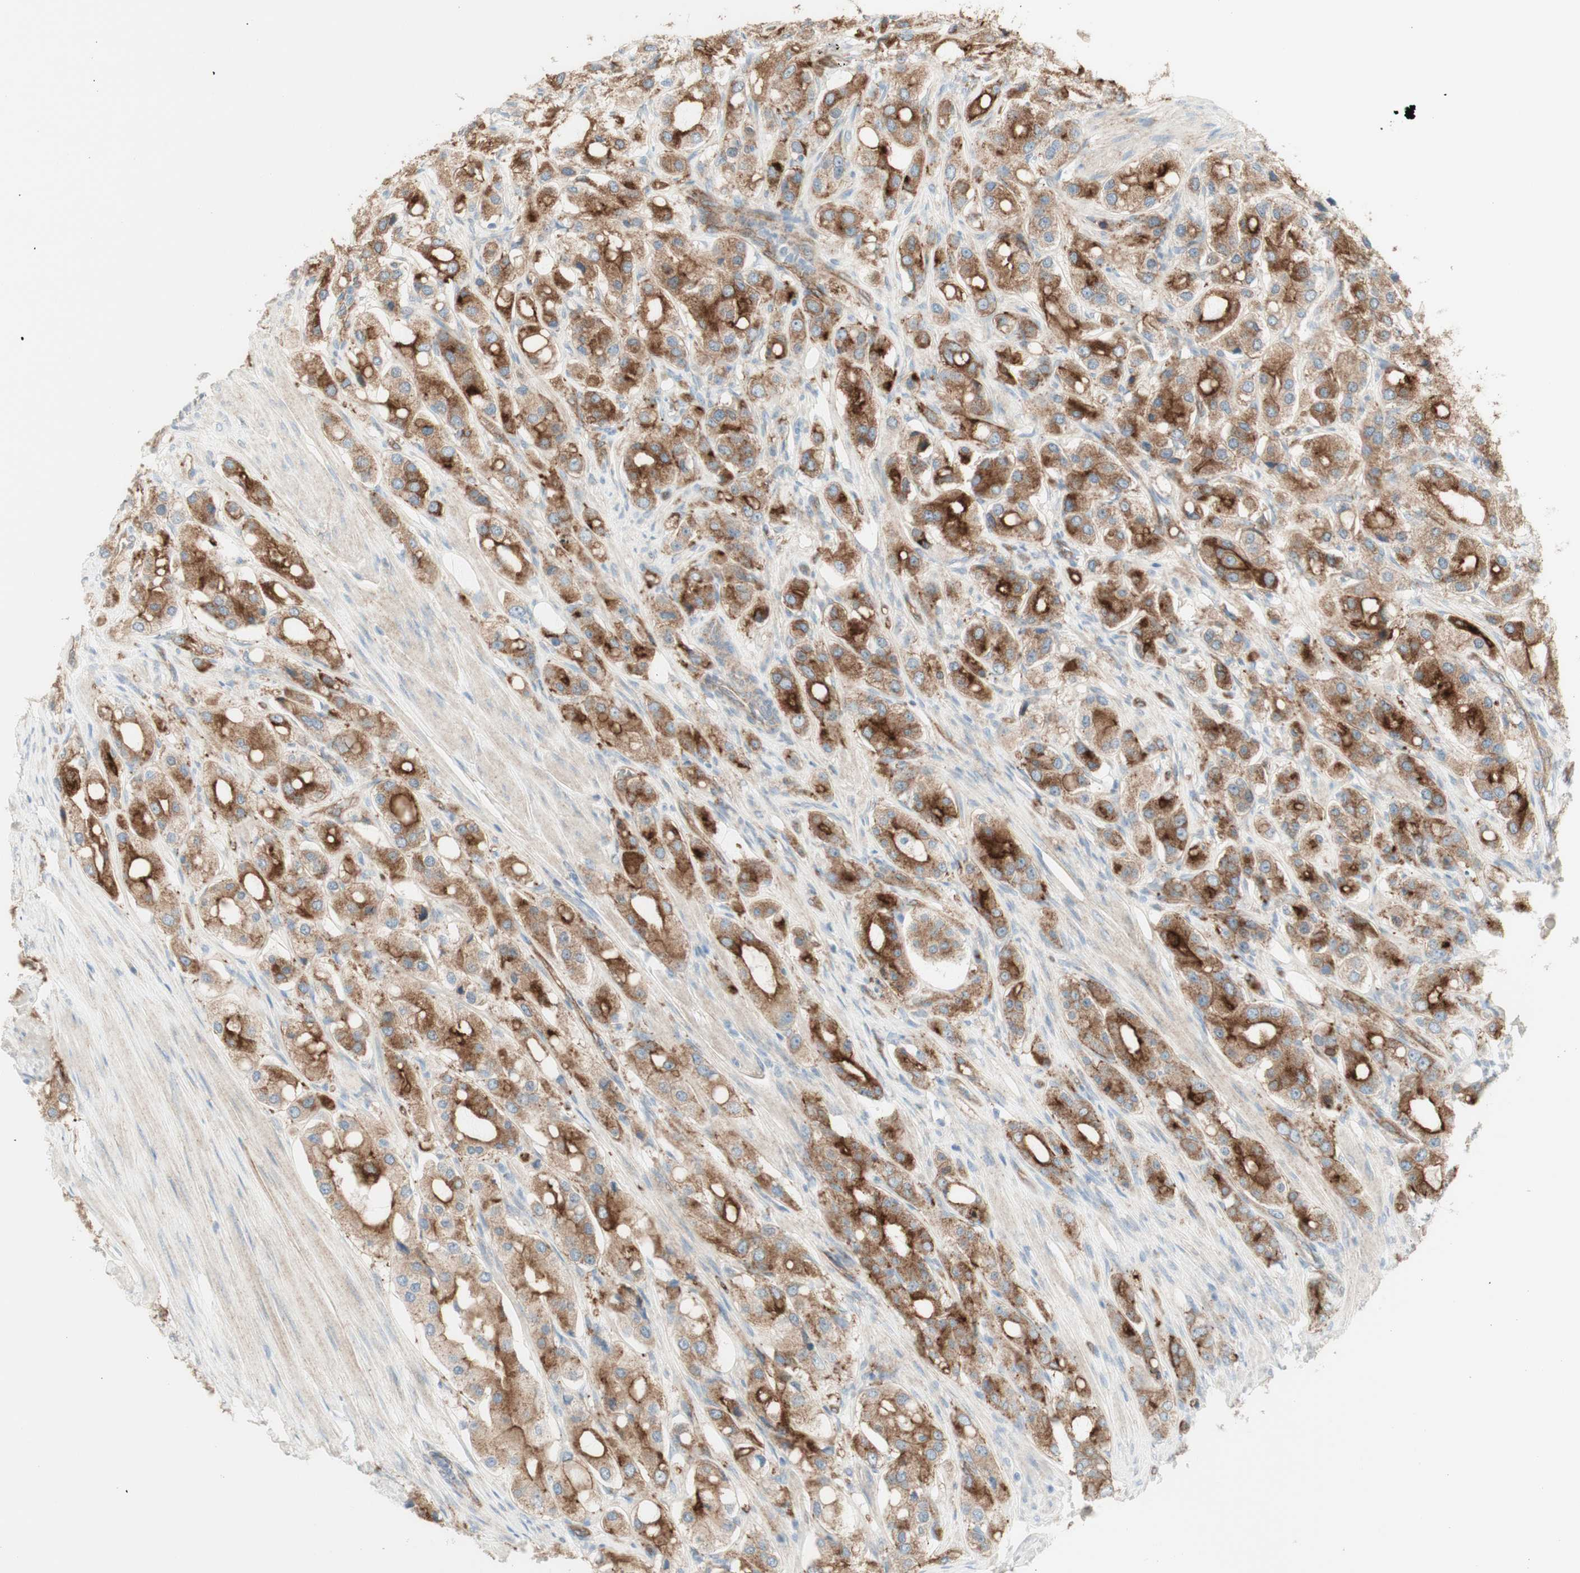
{"staining": {"intensity": "moderate", "quantity": "25%-75%", "location": "cytoplasmic/membranous"}, "tissue": "prostate cancer", "cell_type": "Tumor cells", "image_type": "cancer", "snomed": [{"axis": "morphology", "description": "Adenocarcinoma, High grade"}, {"axis": "topography", "description": "Prostate"}], "caption": "DAB (3,3'-diaminobenzidine) immunohistochemical staining of prostate cancer exhibits moderate cytoplasmic/membranous protein expression in approximately 25%-75% of tumor cells.", "gene": "MYO6", "patient": {"sex": "male", "age": 65}}